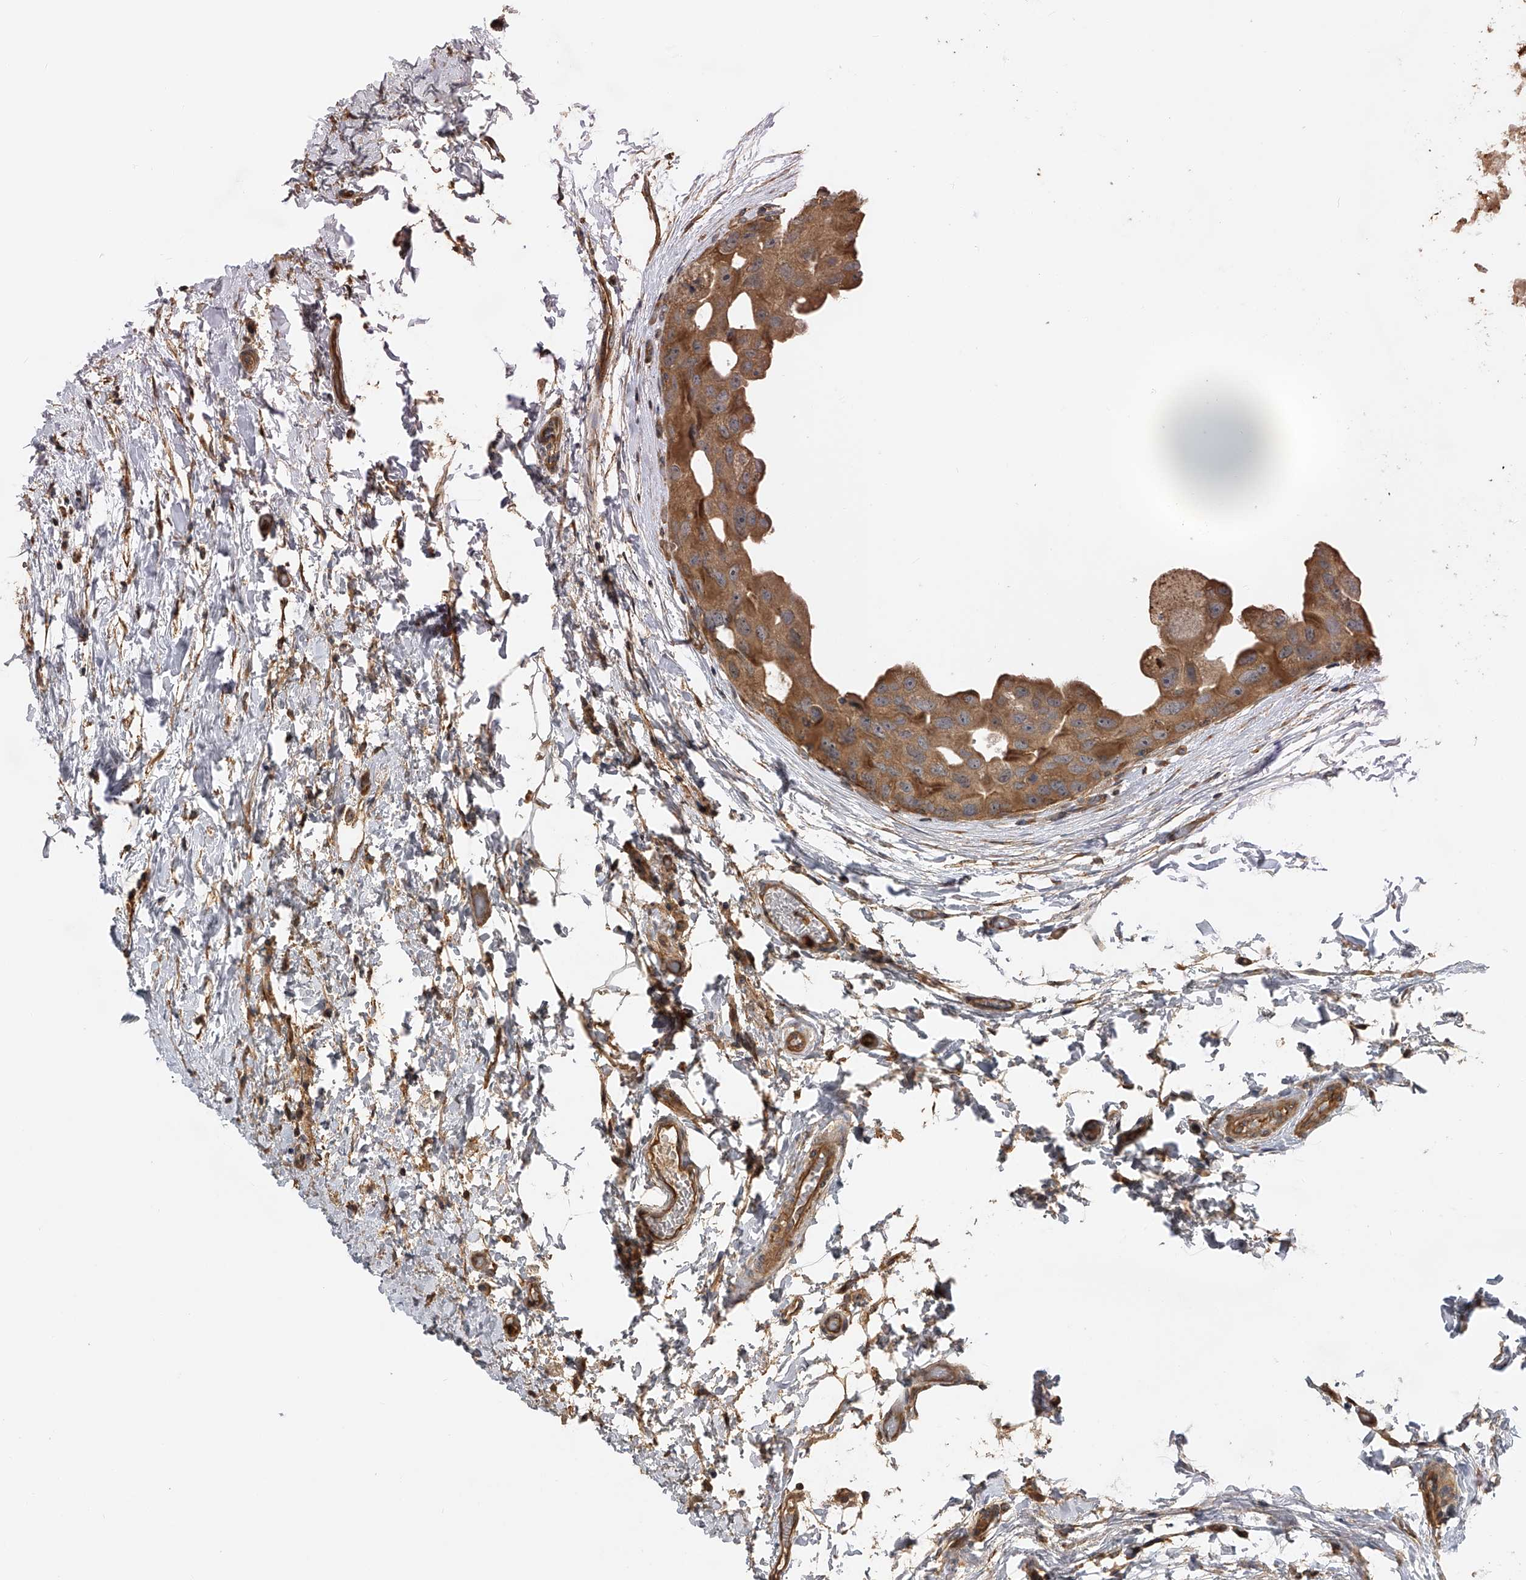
{"staining": {"intensity": "moderate", "quantity": ">75%", "location": "cytoplasmic/membranous"}, "tissue": "breast cancer", "cell_type": "Tumor cells", "image_type": "cancer", "snomed": [{"axis": "morphology", "description": "Duct carcinoma"}, {"axis": "topography", "description": "Breast"}], "caption": "Invasive ductal carcinoma (breast) stained with DAB IHC demonstrates medium levels of moderate cytoplasmic/membranous positivity in about >75% of tumor cells.", "gene": "PTPRA", "patient": {"sex": "female", "age": 62}}